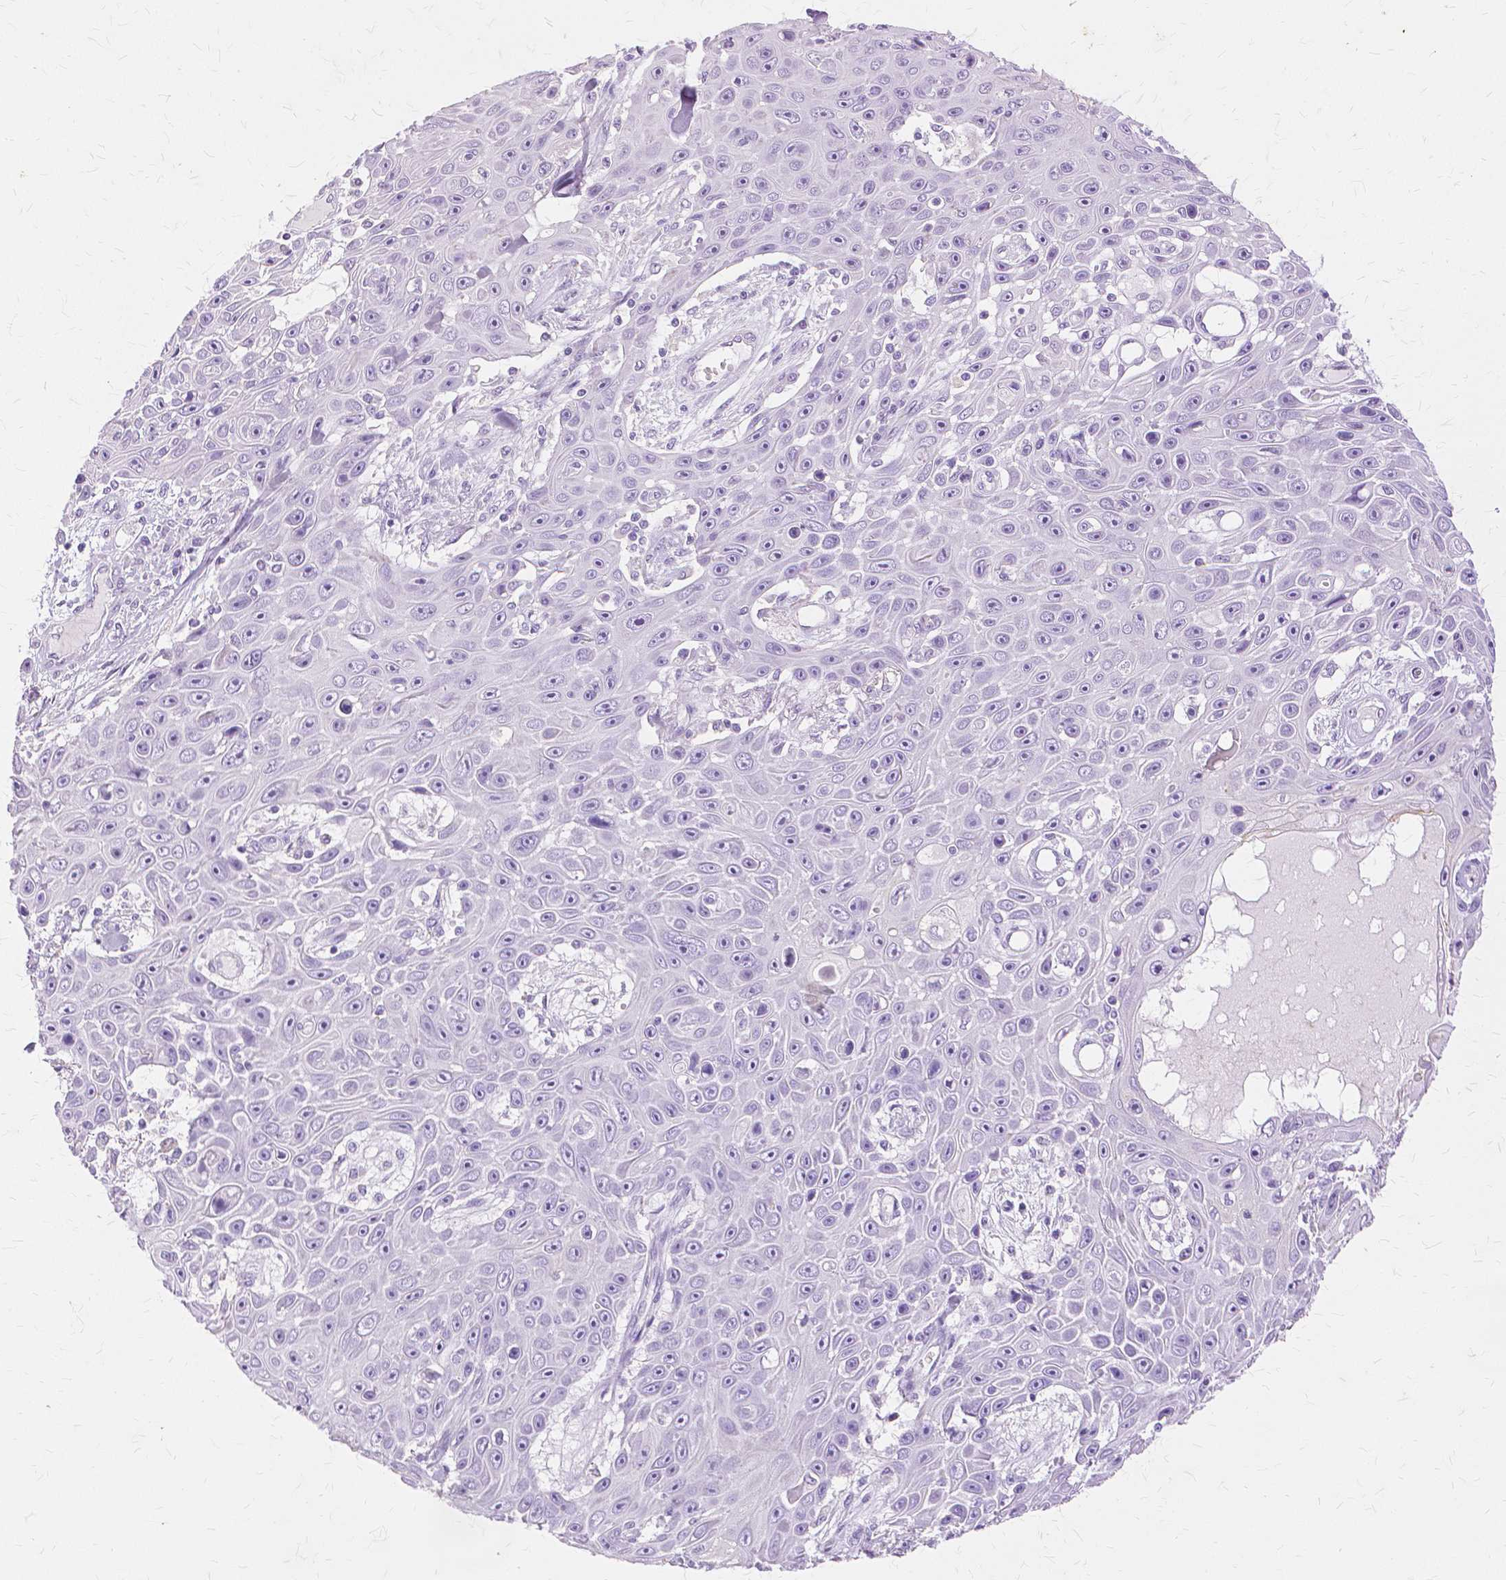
{"staining": {"intensity": "negative", "quantity": "none", "location": "none"}, "tissue": "skin cancer", "cell_type": "Tumor cells", "image_type": "cancer", "snomed": [{"axis": "morphology", "description": "Squamous cell carcinoma, NOS"}, {"axis": "topography", "description": "Skin"}], "caption": "Tumor cells show no significant expression in skin squamous cell carcinoma. (DAB immunohistochemistry (IHC) with hematoxylin counter stain).", "gene": "TGM1", "patient": {"sex": "male", "age": 82}}